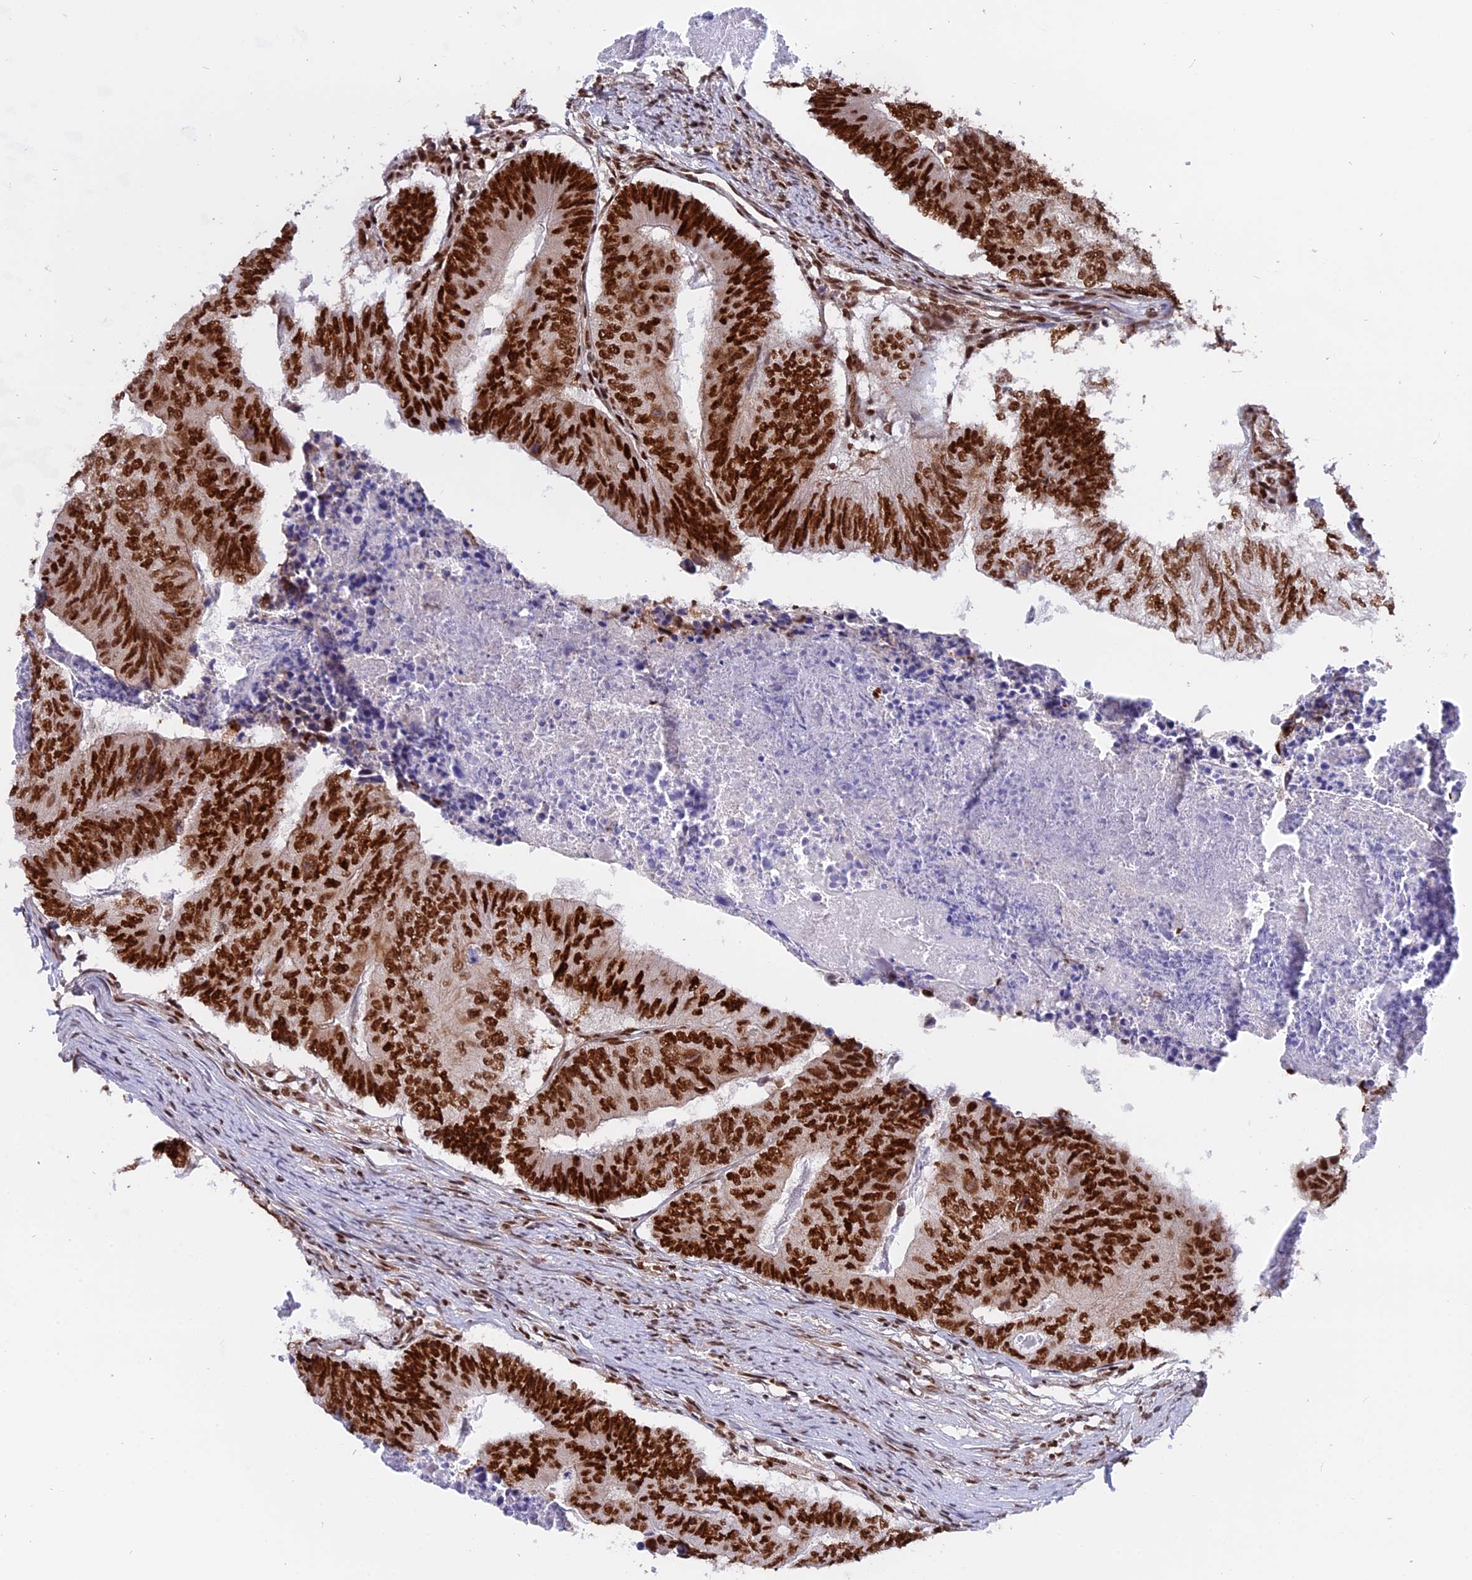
{"staining": {"intensity": "strong", "quantity": ">75%", "location": "nuclear"}, "tissue": "colorectal cancer", "cell_type": "Tumor cells", "image_type": "cancer", "snomed": [{"axis": "morphology", "description": "Adenocarcinoma, NOS"}, {"axis": "topography", "description": "Colon"}], "caption": "Colorectal cancer stained with DAB IHC demonstrates high levels of strong nuclear positivity in approximately >75% of tumor cells.", "gene": "RAMAC", "patient": {"sex": "female", "age": 67}}